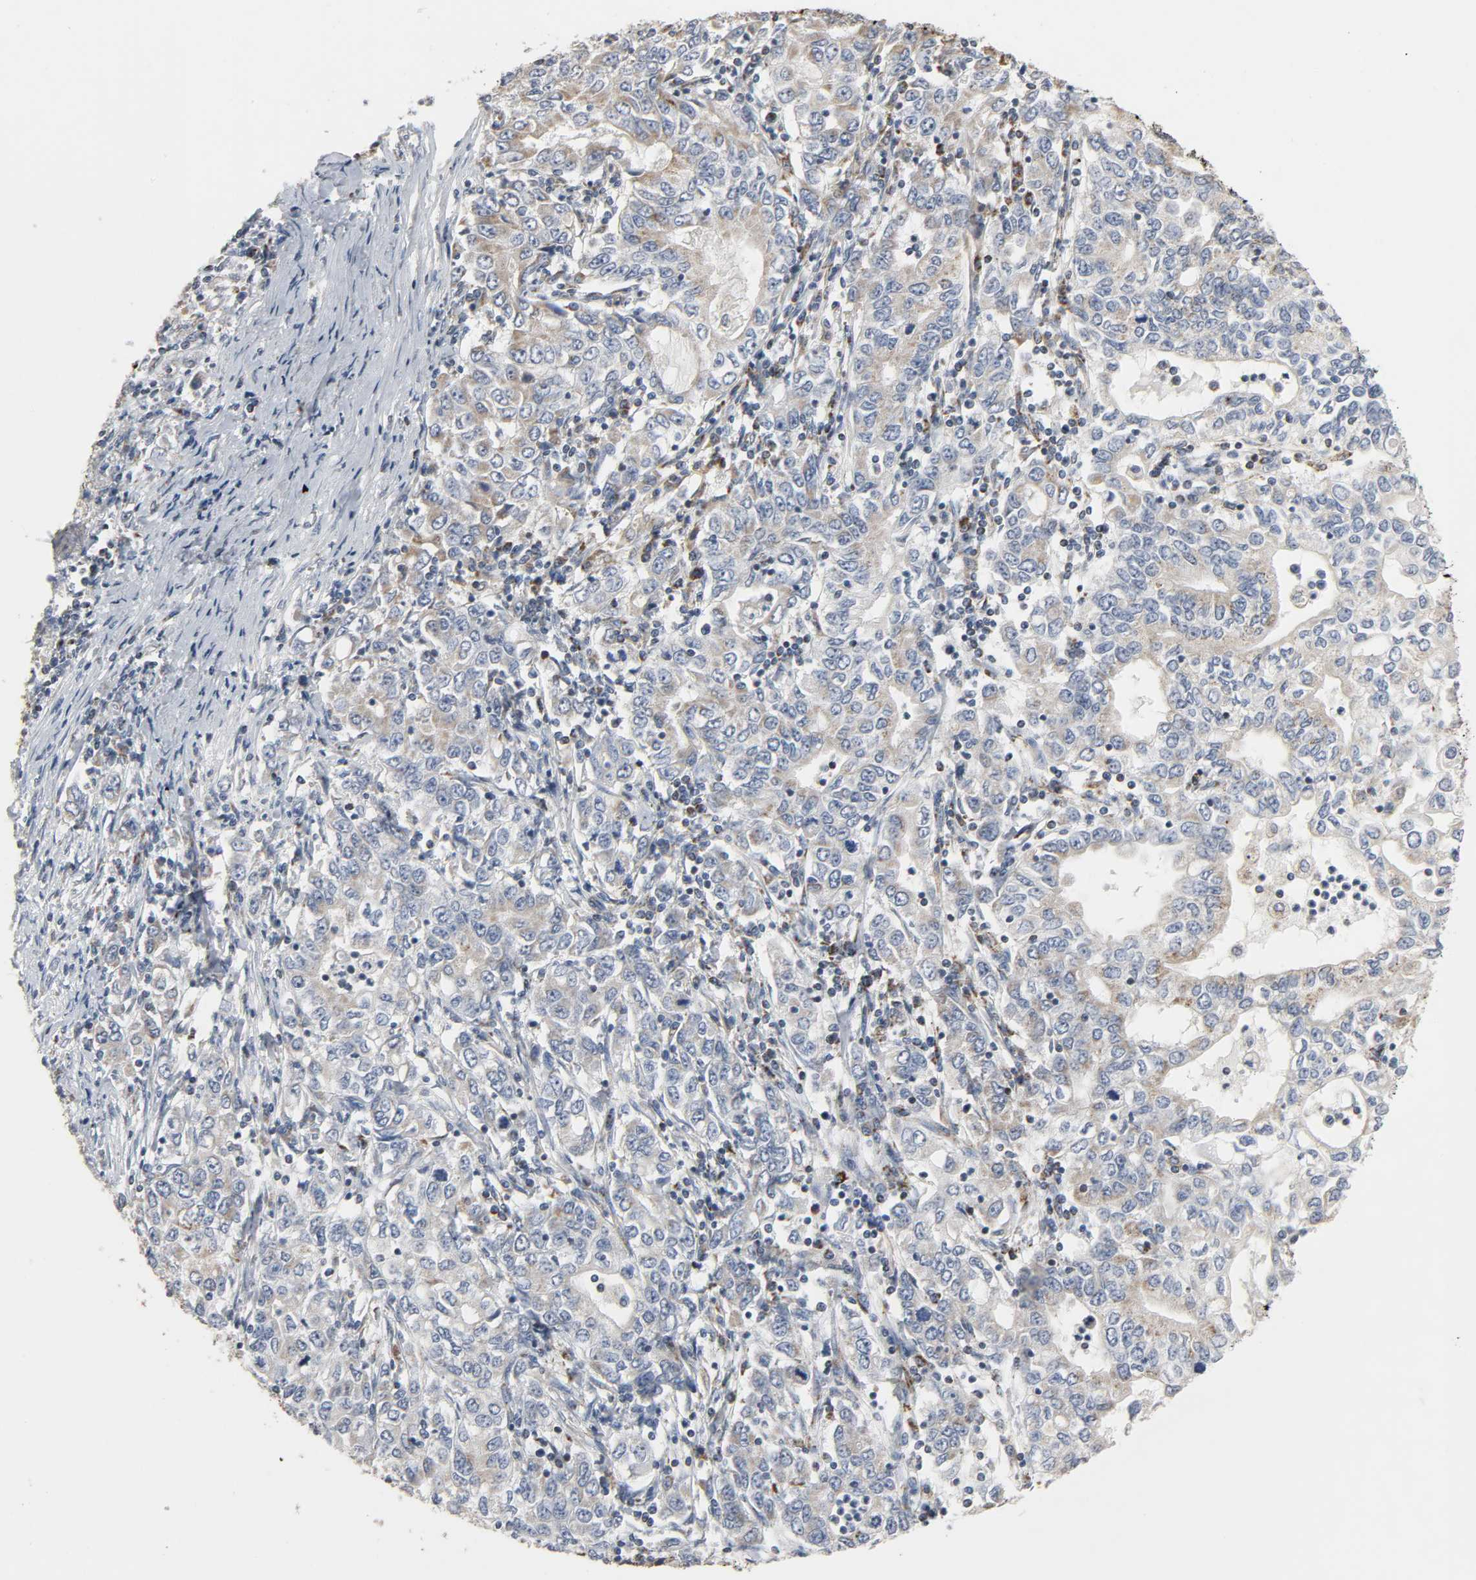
{"staining": {"intensity": "weak", "quantity": "25%-75%", "location": "cytoplasmic/membranous"}, "tissue": "stomach cancer", "cell_type": "Tumor cells", "image_type": "cancer", "snomed": [{"axis": "morphology", "description": "Adenocarcinoma, NOS"}, {"axis": "topography", "description": "Stomach, lower"}], "caption": "Protein staining of stomach cancer tissue demonstrates weak cytoplasmic/membranous staining in approximately 25%-75% of tumor cells. The staining was performed using DAB, with brown indicating positive protein expression. Nuclei are stained blue with hematoxylin.", "gene": "ACAT1", "patient": {"sex": "female", "age": 72}}